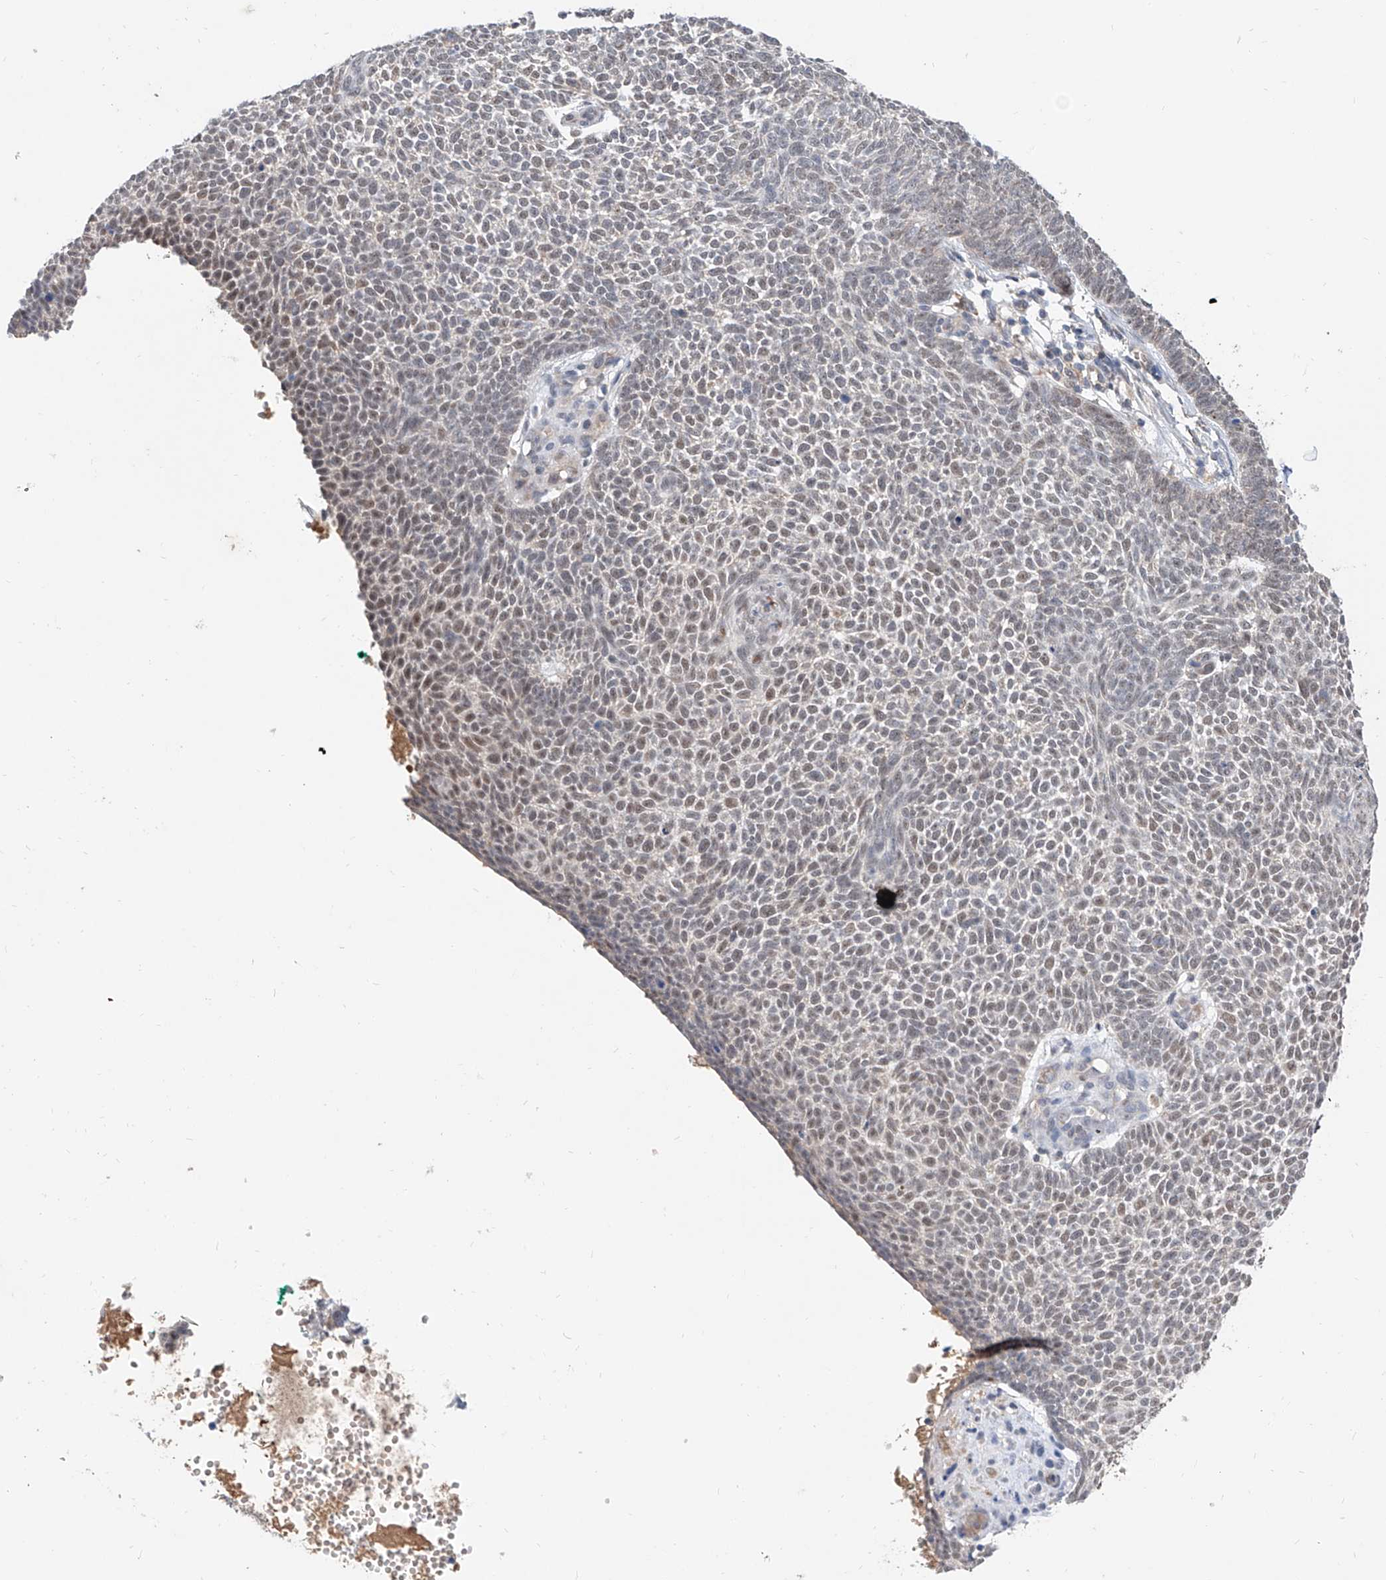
{"staining": {"intensity": "weak", "quantity": "<25%", "location": "nuclear"}, "tissue": "skin cancer", "cell_type": "Tumor cells", "image_type": "cancer", "snomed": [{"axis": "morphology", "description": "Basal cell carcinoma"}, {"axis": "topography", "description": "Skin"}], "caption": "IHC of skin cancer displays no staining in tumor cells.", "gene": "CARMIL3", "patient": {"sex": "female", "age": 81}}